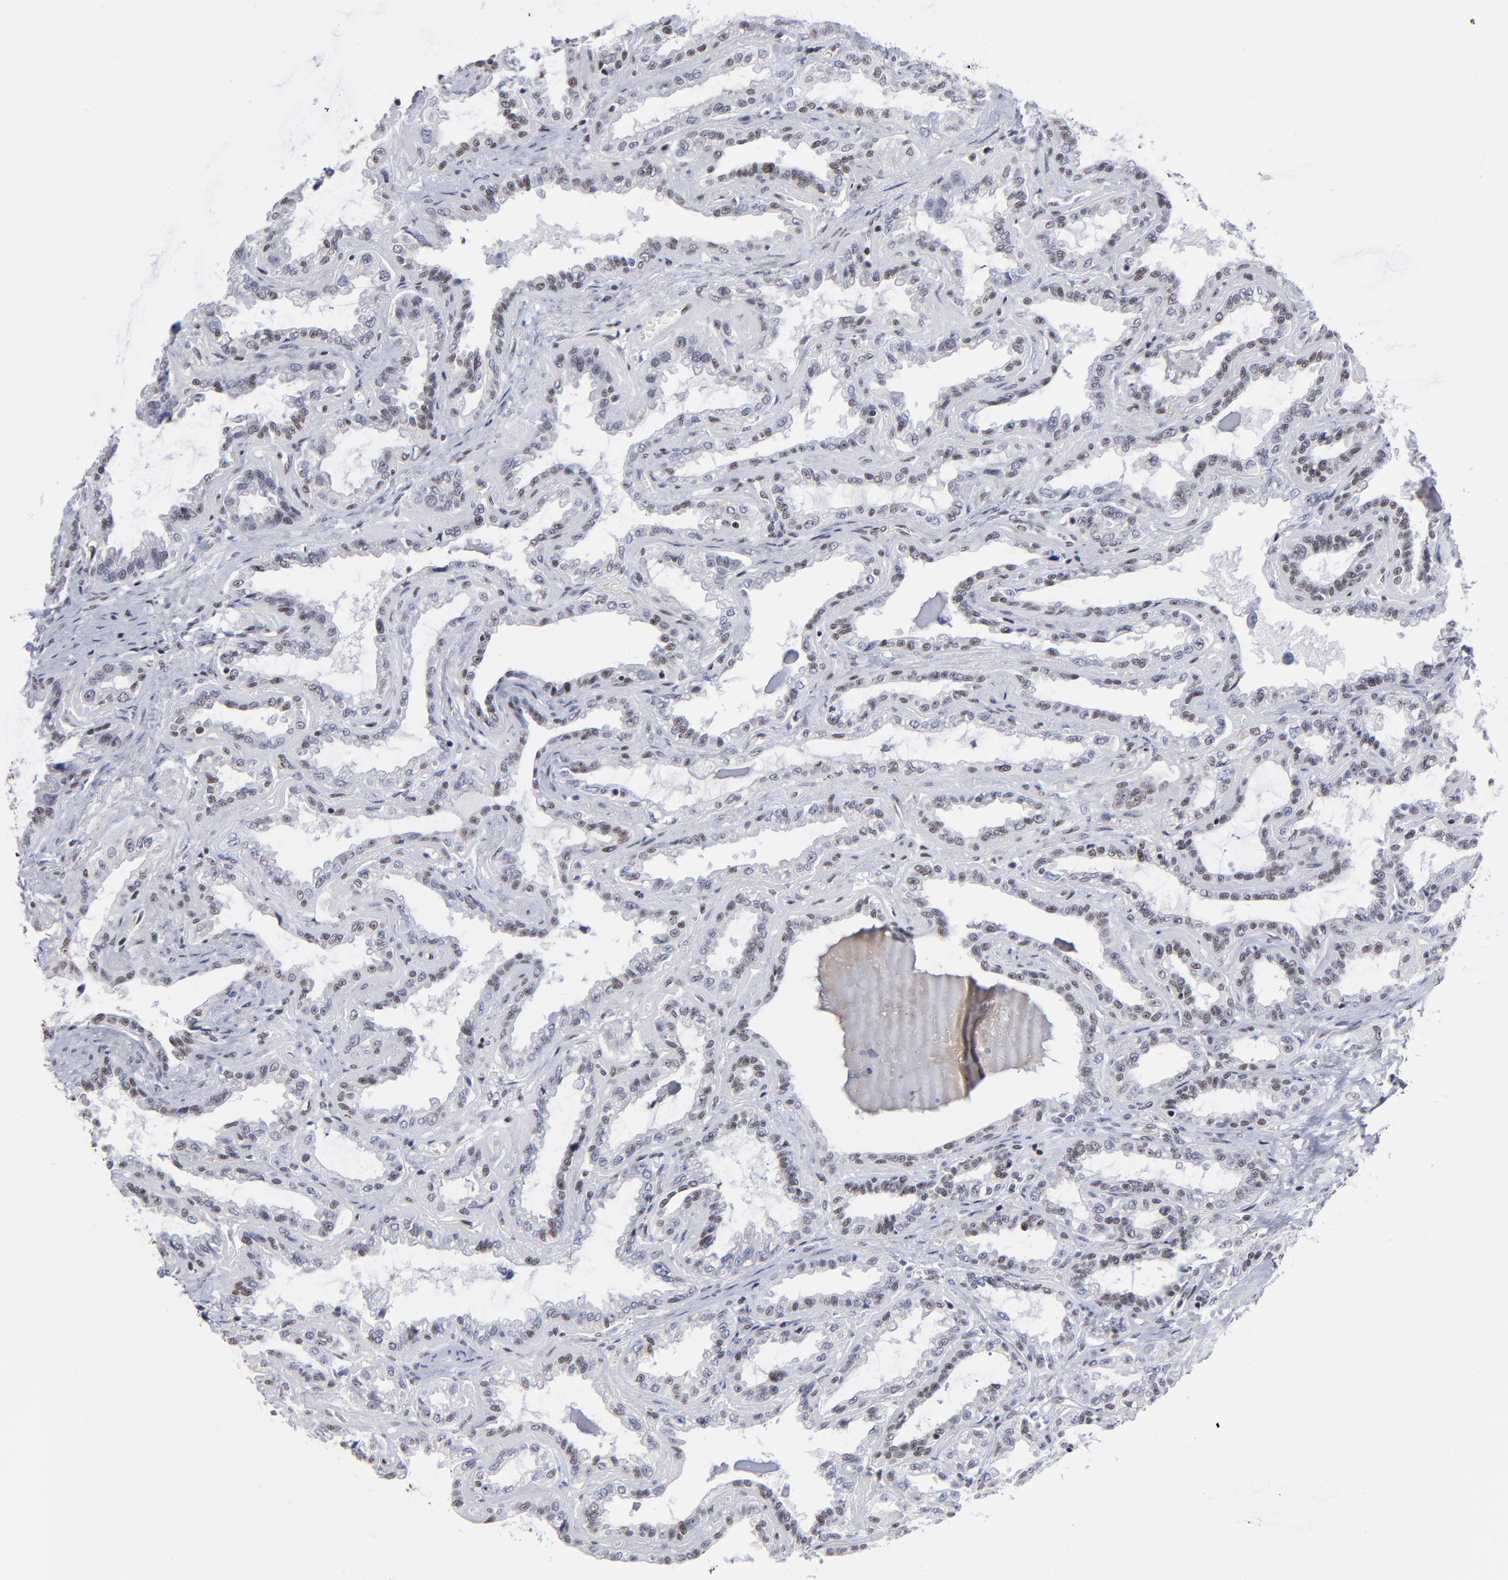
{"staining": {"intensity": "weak", "quantity": "25%-75%", "location": "nuclear"}, "tissue": "seminal vesicle", "cell_type": "Glandular cells", "image_type": "normal", "snomed": [{"axis": "morphology", "description": "Normal tissue, NOS"}, {"axis": "morphology", "description": "Inflammation, NOS"}, {"axis": "topography", "description": "Urinary bladder"}, {"axis": "topography", "description": "Prostate"}, {"axis": "topography", "description": "Seminal veicle"}], "caption": "Seminal vesicle stained with IHC demonstrates weak nuclear expression in approximately 25%-75% of glandular cells. The protein is stained brown, and the nuclei are stained in blue (DAB IHC with brightfield microscopy, high magnification).", "gene": "SP2", "patient": {"sex": "male", "age": 82}}